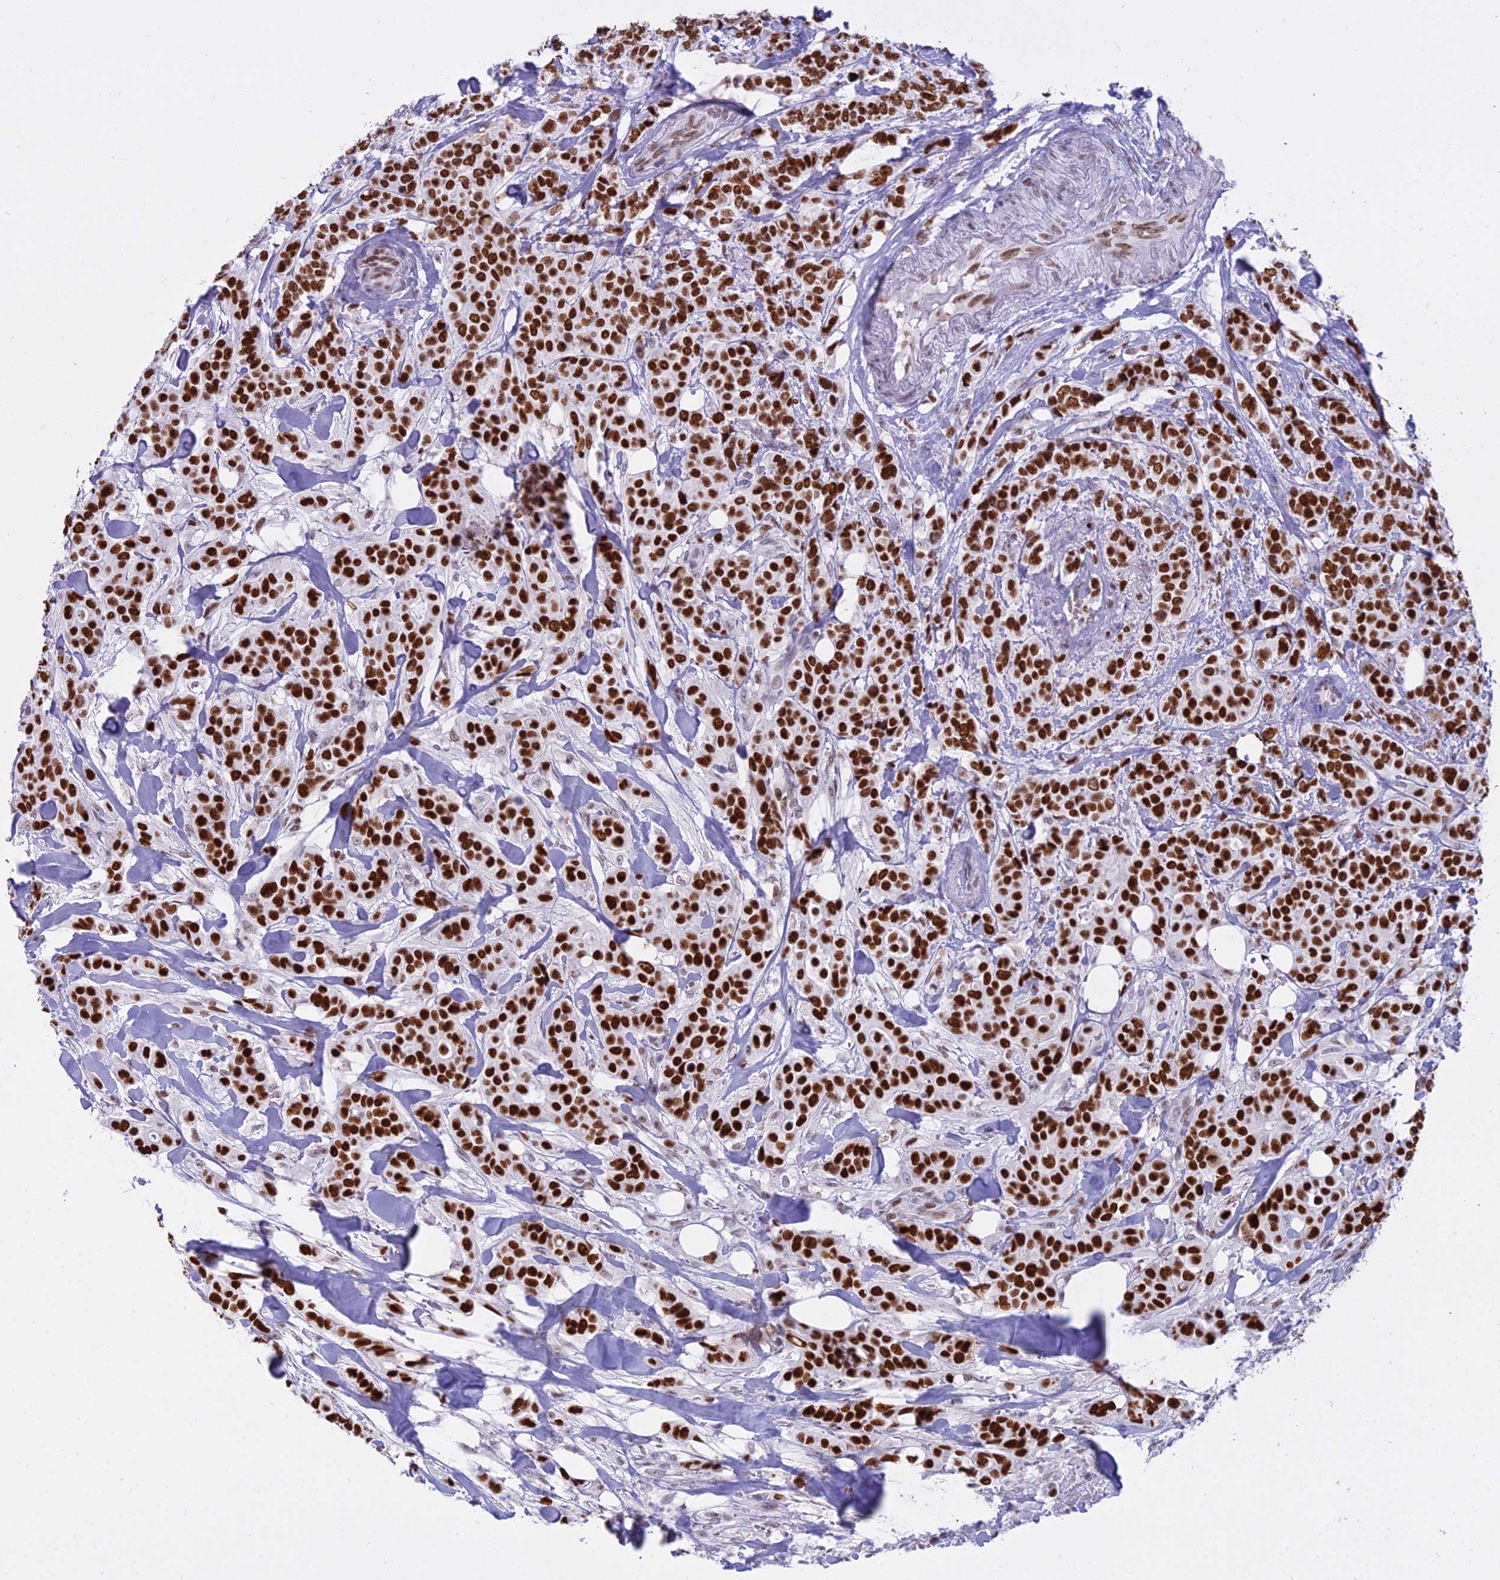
{"staining": {"intensity": "strong", "quantity": ">75%", "location": "nuclear"}, "tissue": "breast cancer", "cell_type": "Tumor cells", "image_type": "cancer", "snomed": [{"axis": "morphology", "description": "Lobular carcinoma"}, {"axis": "topography", "description": "Breast"}], "caption": "A histopathology image of human breast cancer stained for a protein demonstrates strong nuclear brown staining in tumor cells. The staining was performed using DAB to visualize the protein expression in brown, while the nuclei were stained in blue with hematoxylin (Magnification: 20x).", "gene": "PARP1", "patient": {"sex": "female", "age": 51}}